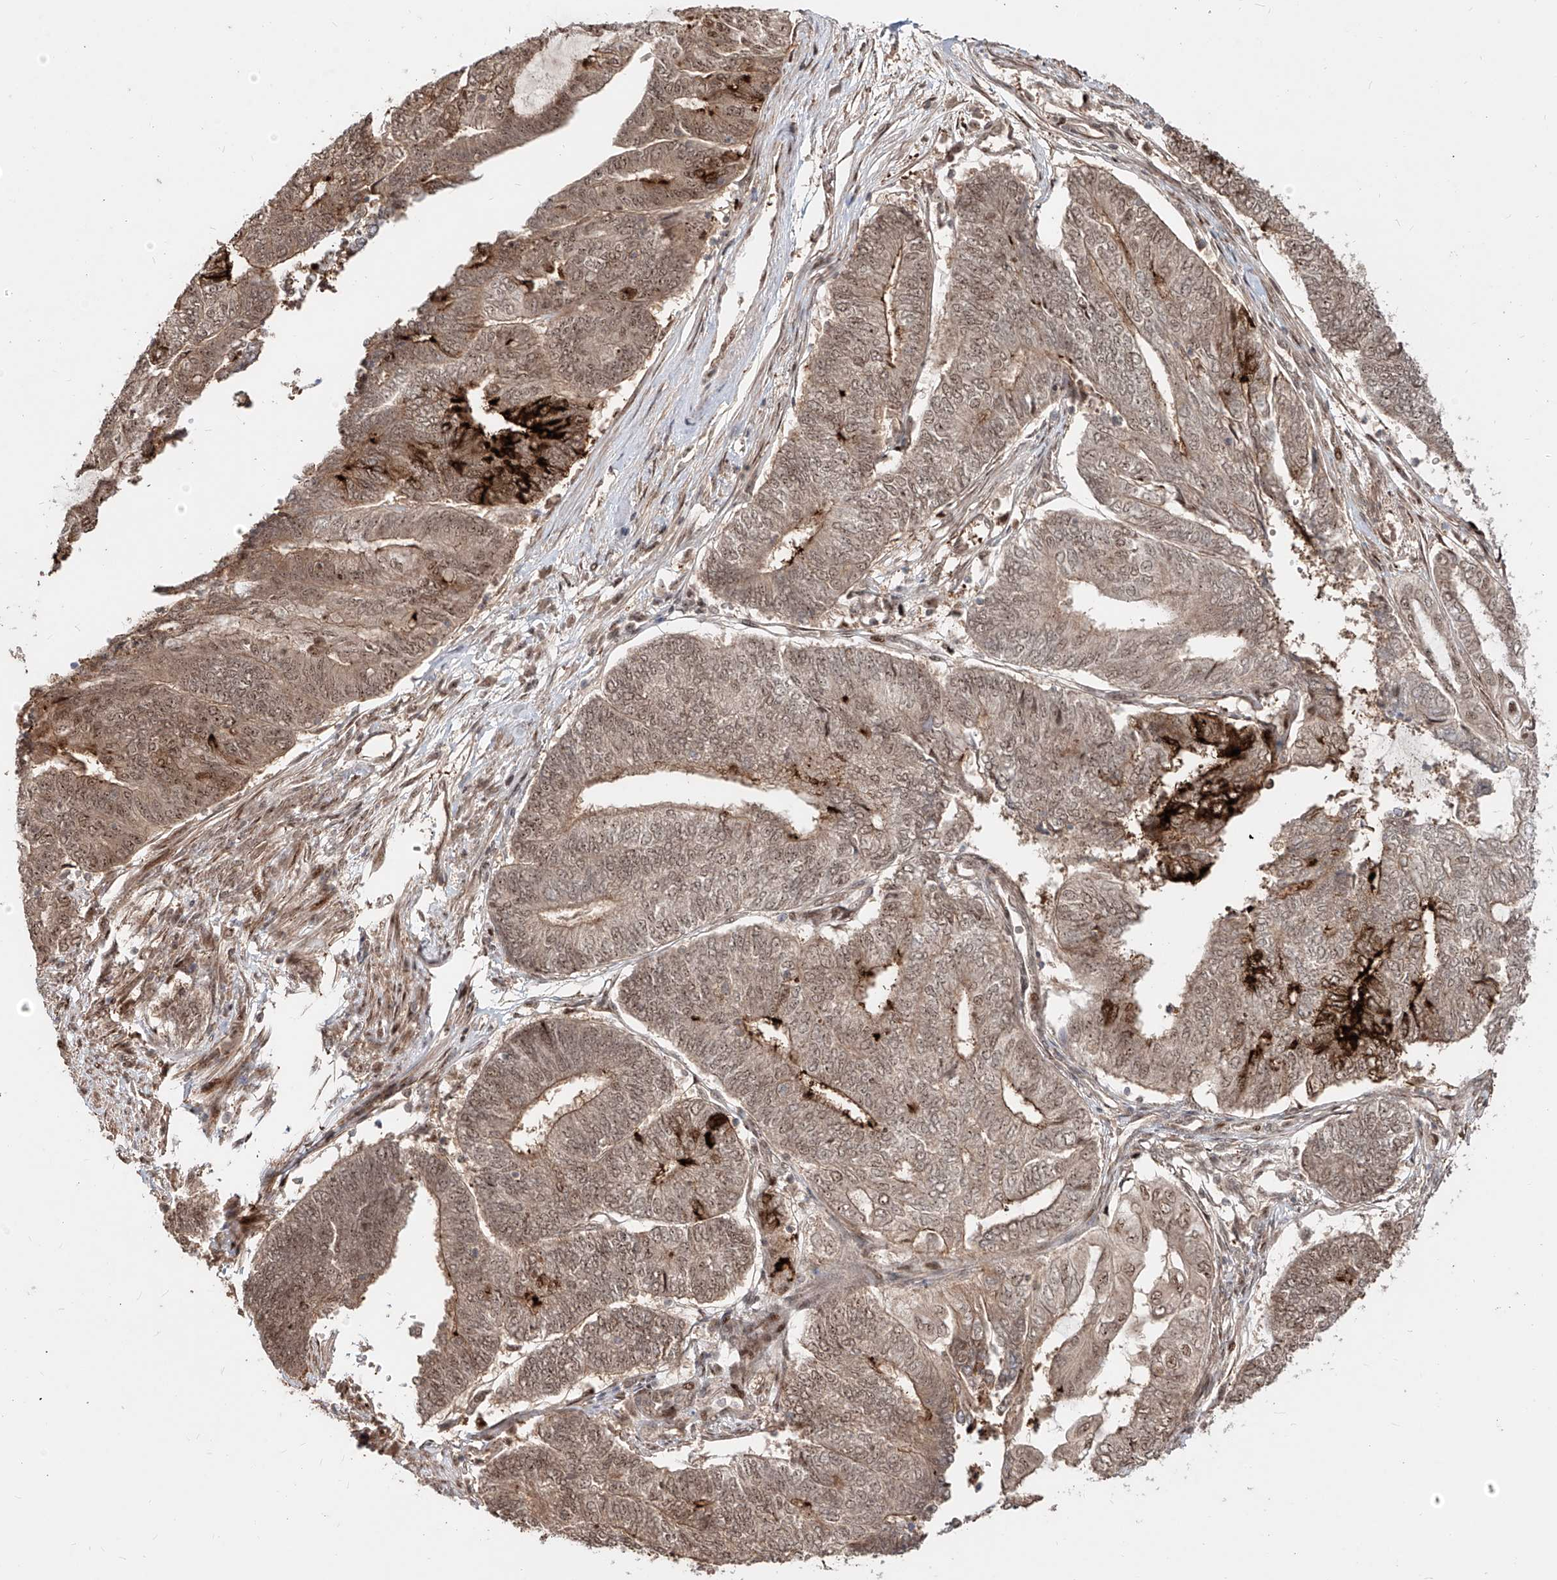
{"staining": {"intensity": "moderate", "quantity": ">75%", "location": "cytoplasmic/membranous,nuclear"}, "tissue": "endometrial cancer", "cell_type": "Tumor cells", "image_type": "cancer", "snomed": [{"axis": "morphology", "description": "Adenocarcinoma, NOS"}, {"axis": "topography", "description": "Uterus"}, {"axis": "topography", "description": "Endometrium"}], "caption": "Tumor cells show medium levels of moderate cytoplasmic/membranous and nuclear staining in about >75% of cells in endometrial cancer (adenocarcinoma).", "gene": "ZNF710", "patient": {"sex": "female", "age": 70}}